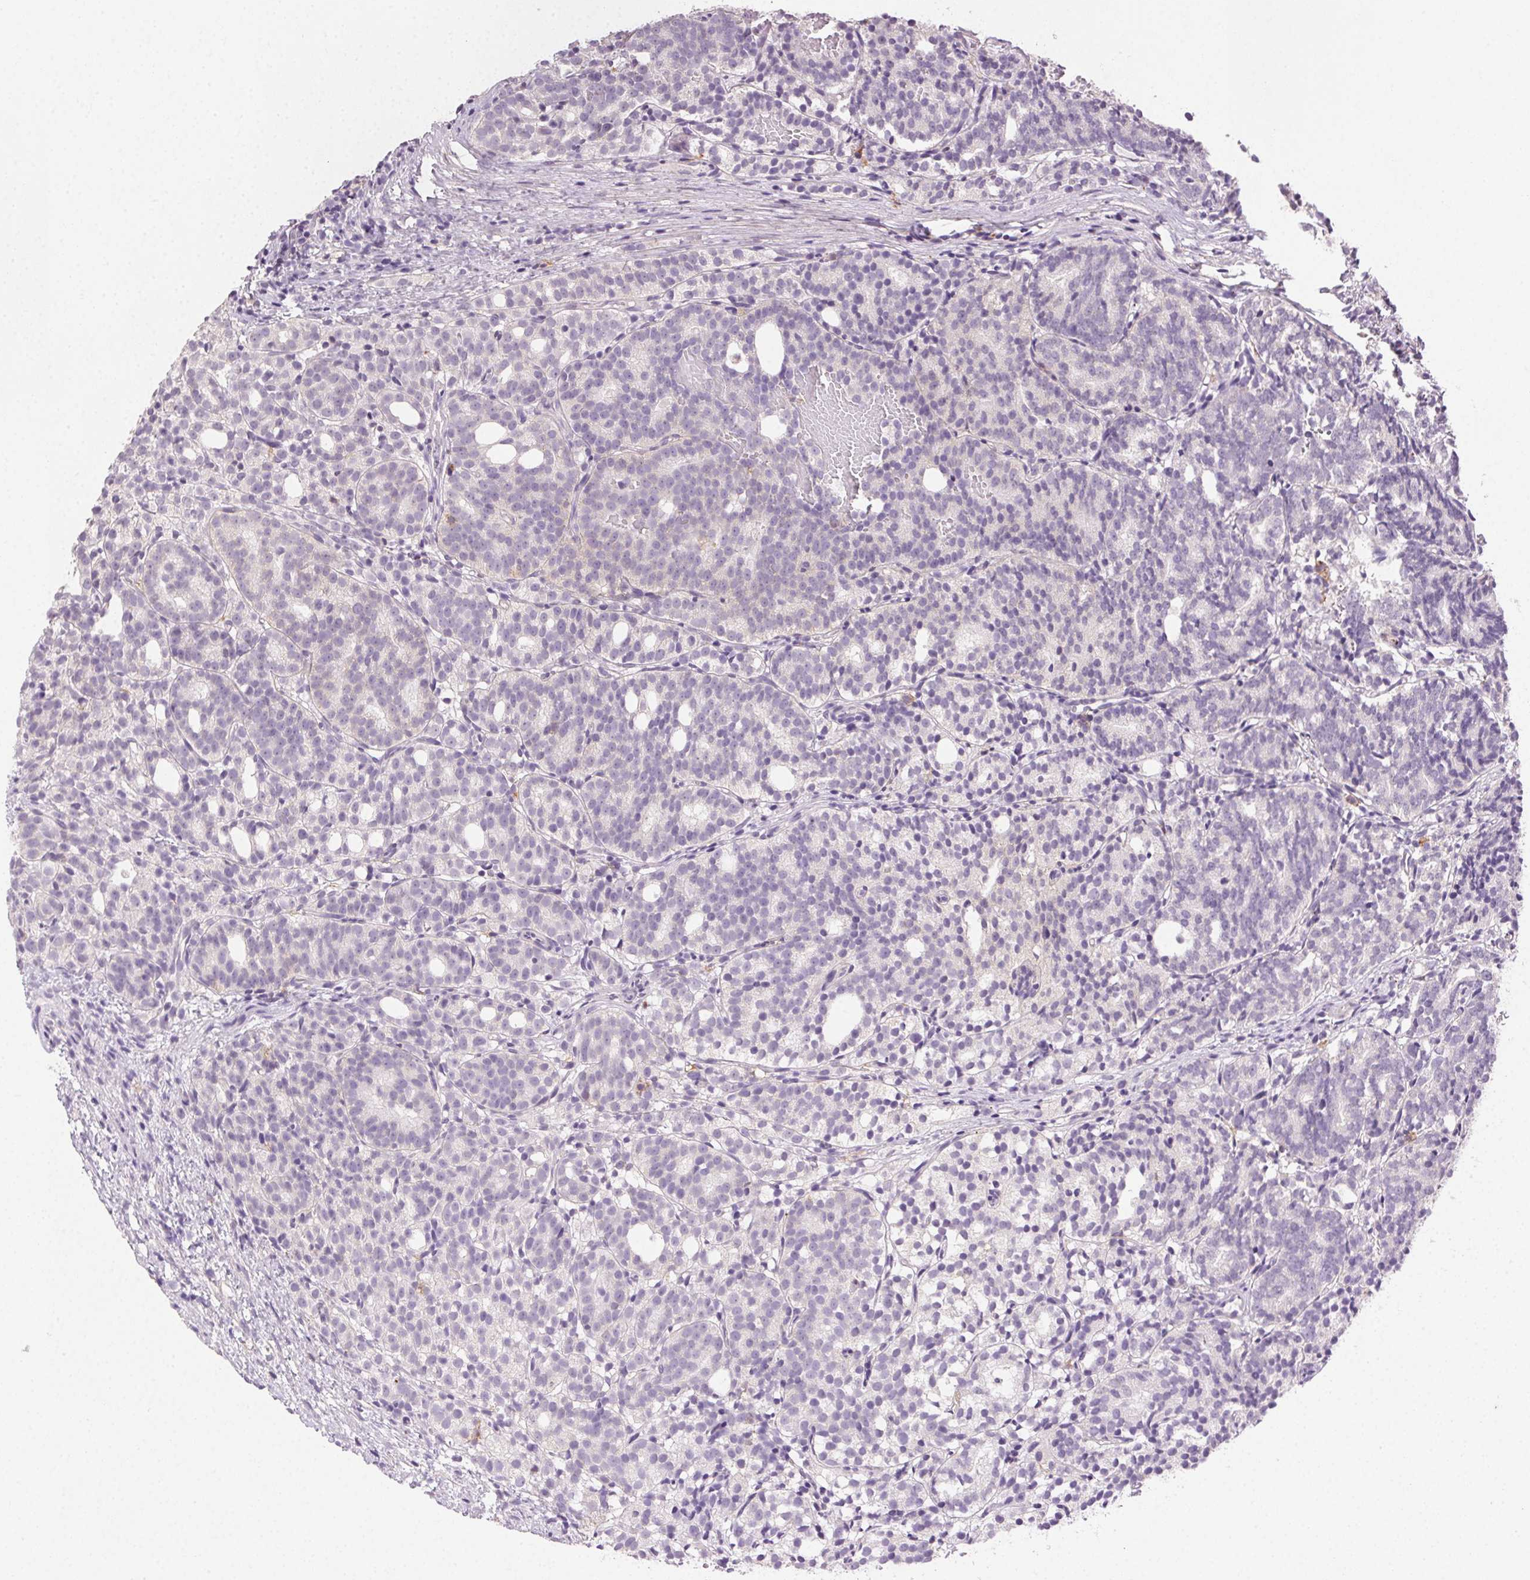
{"staining": {"intensity": "moderate", "quantity": "25%-75%", "location": "cytoplasmic/membranous"}, "tissue": "prostate cancer", "cell_type": "Tumor cells", "image_type": "cancer", "snomed": [{"axis": "morphology", "description": "Adenocarcinoma, High grade"}, {"axis": "topography", "description": "Prostate"}], "caption": "Brown immunohistochemical staining in prostate cancer (high-grade adenocarcinoma) reveals moderate cytoplasmic/membranous expression in approximately 25%-75% of tumor cells. Using DAB (3,3'-diaminobenzidine) (brown) and hematoxylin (blue) stains, captured at high magnification using brightfield microscopy.", "gene": "AKAP5", "patient": {"sex": "male", "age": 53}}